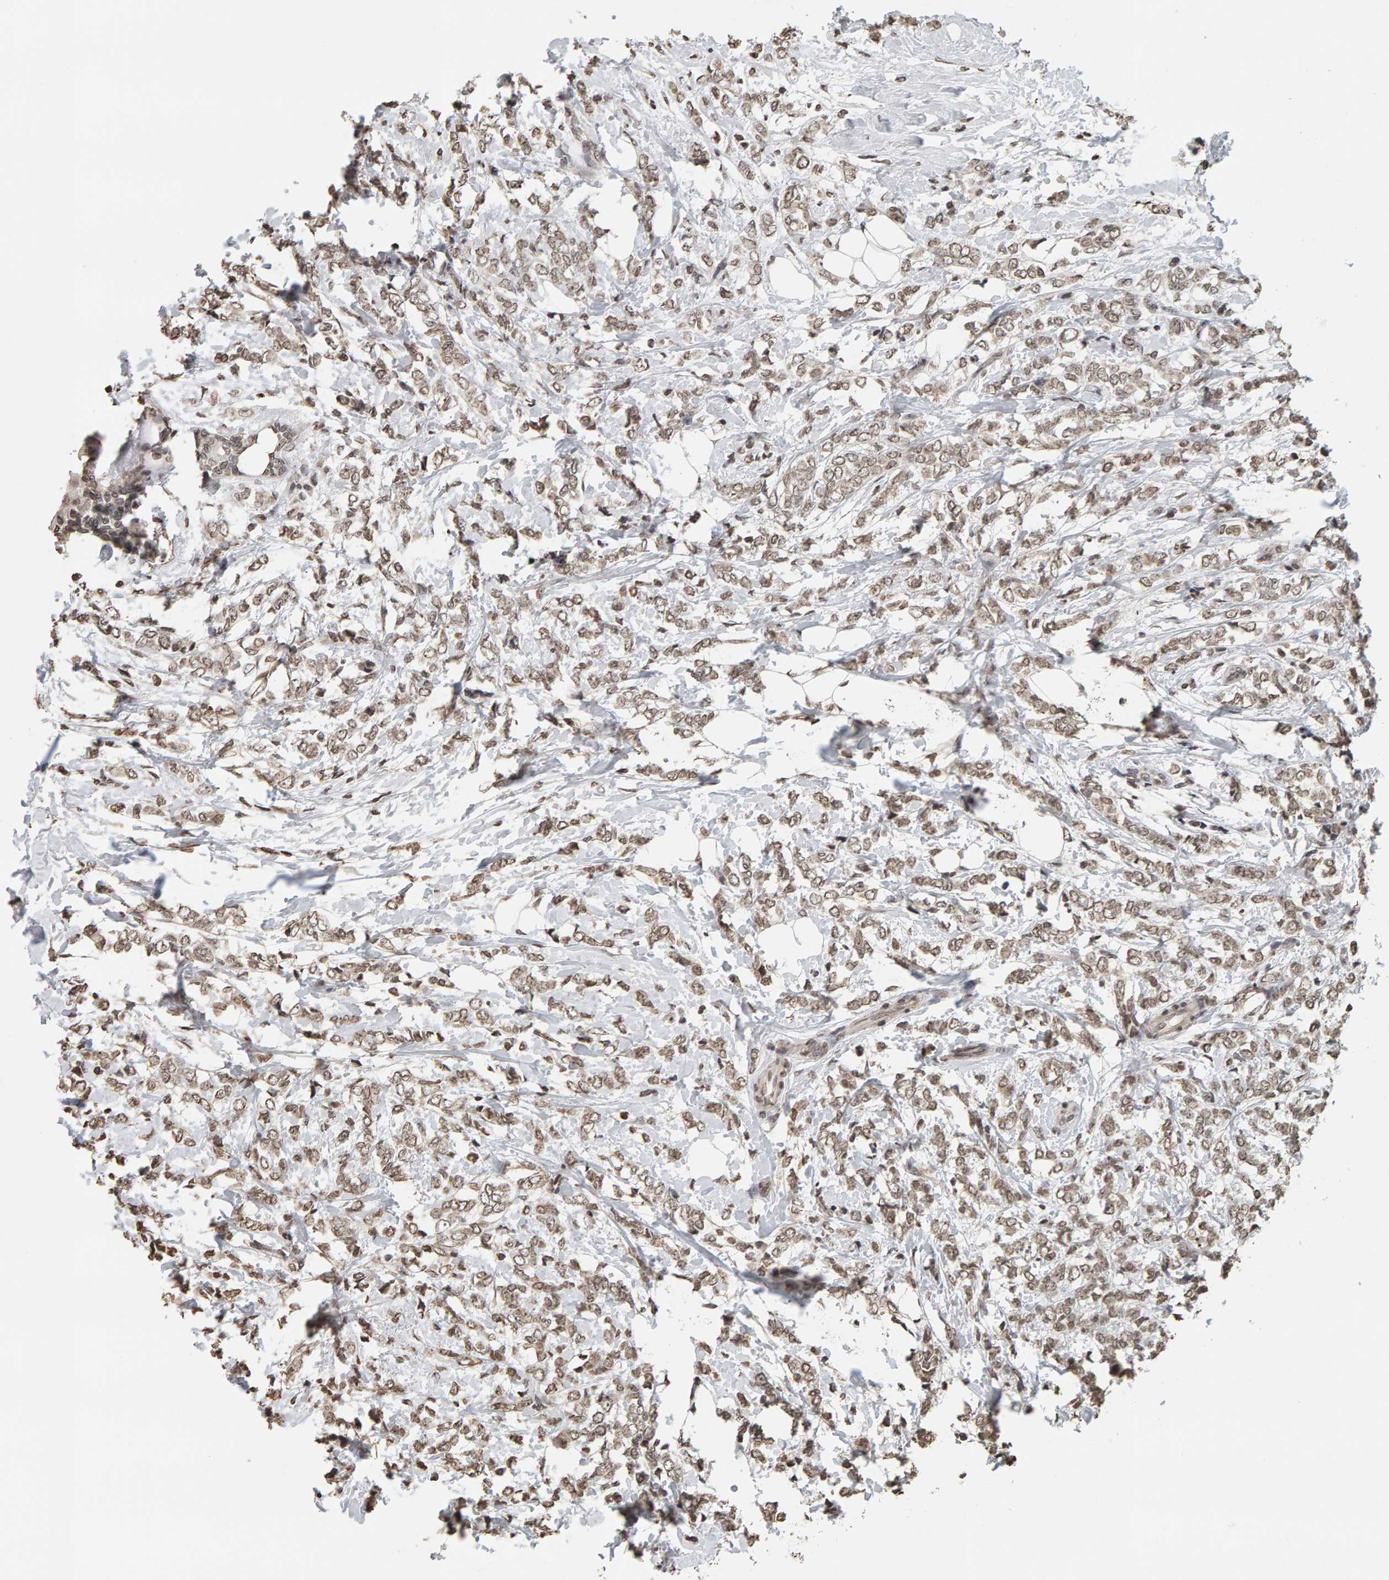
{"staining": {"intensity": "moderate", "quantity": ">75%", "location": "cytoplasmic/membranous,nuclear"}, "tissue": "breast cancer", "cell_type": "Tumor cells", "image_type": "cancer", "snomed": [{"axis": "morphology", "description": "Normal tissue, NOS"}, {"axis": "morphology", "description": "Lobular carcinoma"}, {"axis": "topography", "description": "Breast"}], "caption": "The photomicrograph reveals immunohistochemical staining of breast lobular carcinoma. There is moderate cytoplasmic/membranous and nuclear positivity is seen in approximately >75% of tumor cells.", "gene": "AFF4", "patient": {"sex": "female", "age": 47}}